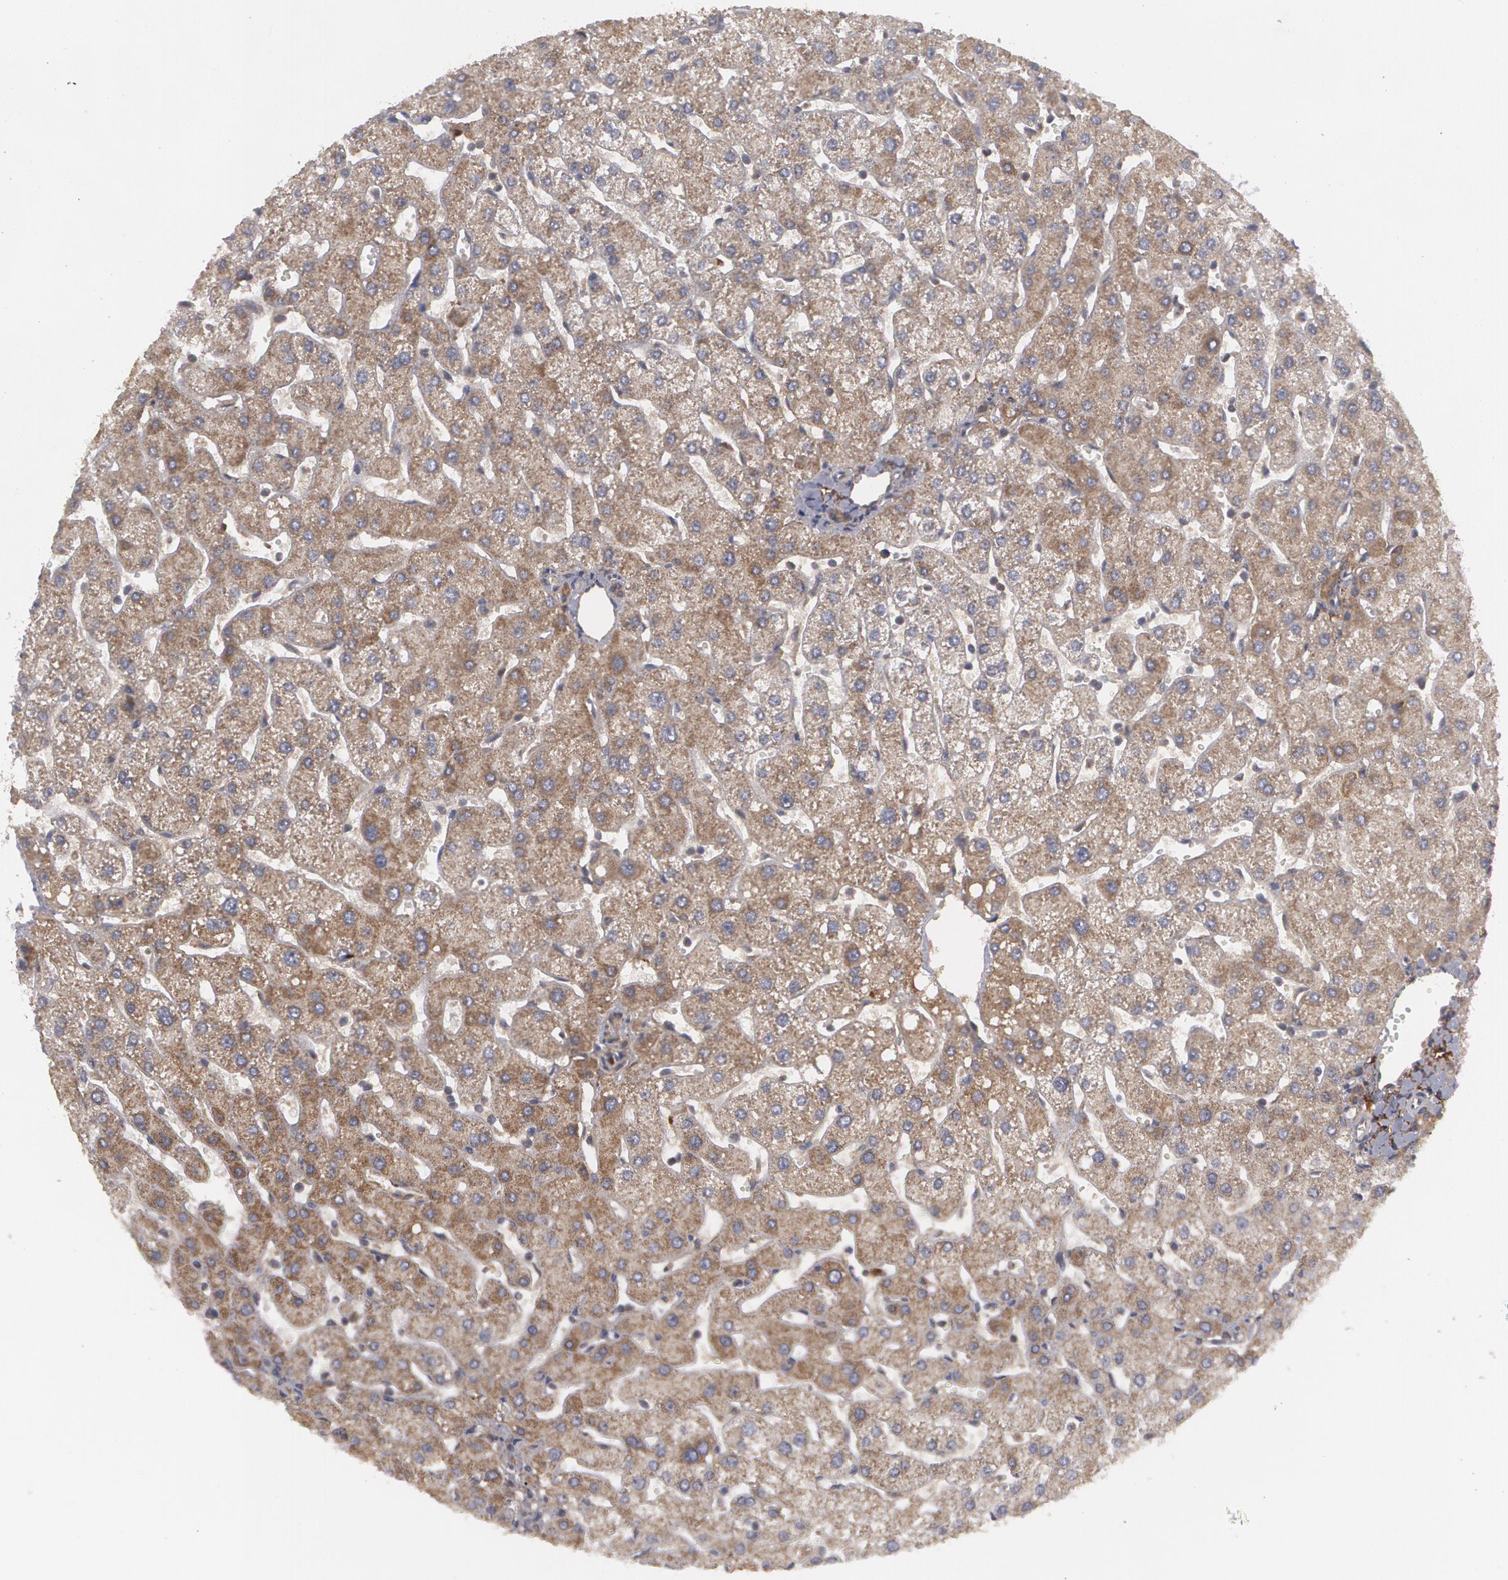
{"staining": {"intensity": "moderate", "quantity": ">75%", "location": "cytoplasmic/membranous"}, "tissue": "liver", "cell_type": "Cholangiocytes", "image_type": "normal", "snomed": [{"axis": "morphology", "description": "Normal tissue, NOS"}, {"axis": "topography", "description": "Liver"}], "caption": "Liver stained for a protein (brown) demonstrates moderate cytoplasmic/membranous positive positivity in about >75% of cholangiocytes.", "gene": "BMP6", "patient": {"sex": "male", "age": 67}}